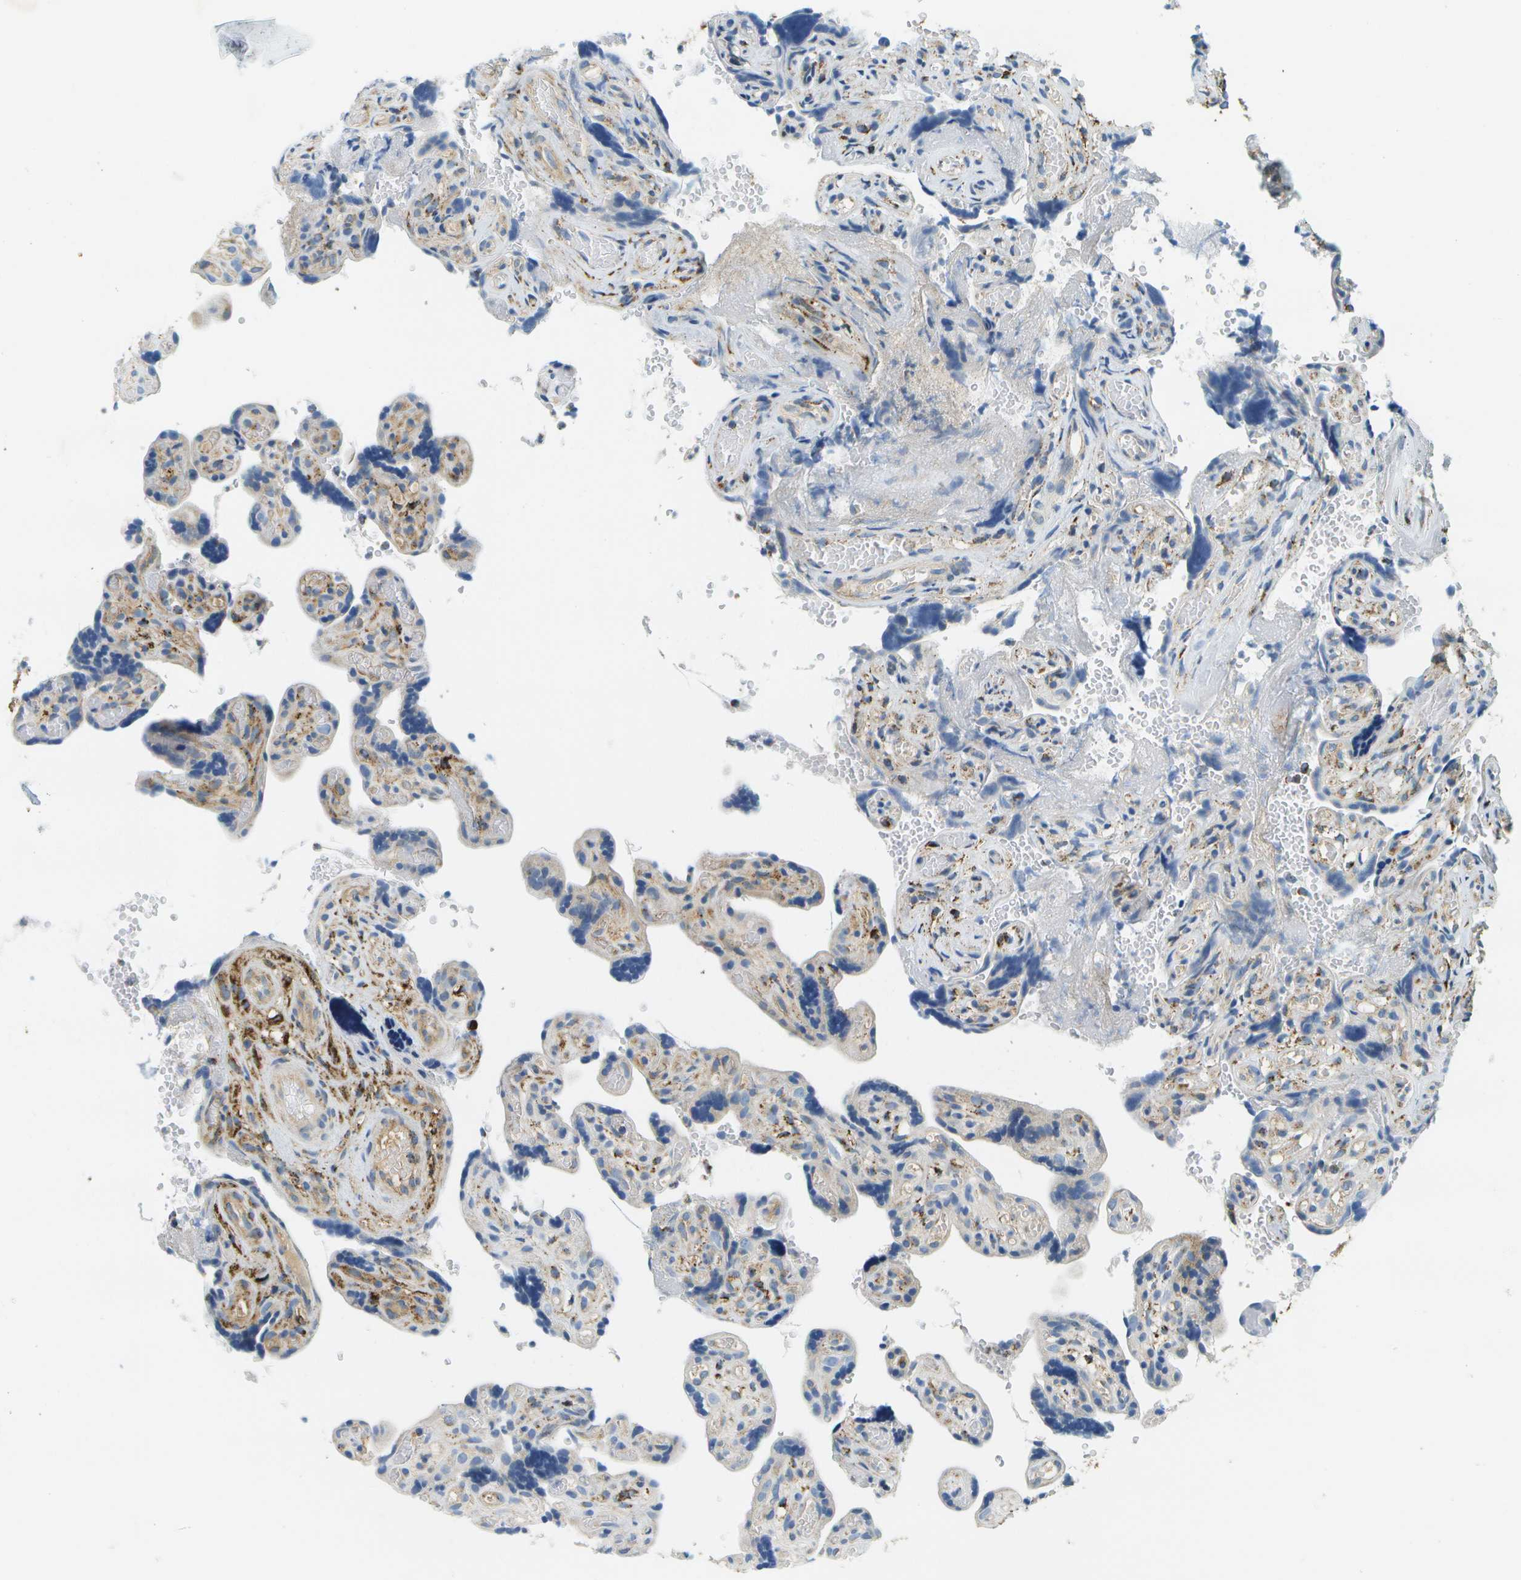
{"staining": {"intensity": "moderate", "quantity": ">75%", "location": "cytoplasmic/membranous"}, "tissue": "placenta", "cell_type": "Decidual cells", "image_type": "normal", "snomed": [{"axis": "morphology", "description": "Normal tissue, NOS"}, {"axis": "topography", "description": "Placenta"}], "caption": "Placenta stained with a brown dye displays moderate cytoplasmic/membranous positive positivity in approximately >75% of decidual cells.", "gene": "HLCS", "patient": {"sex": "female", "age": 30}}